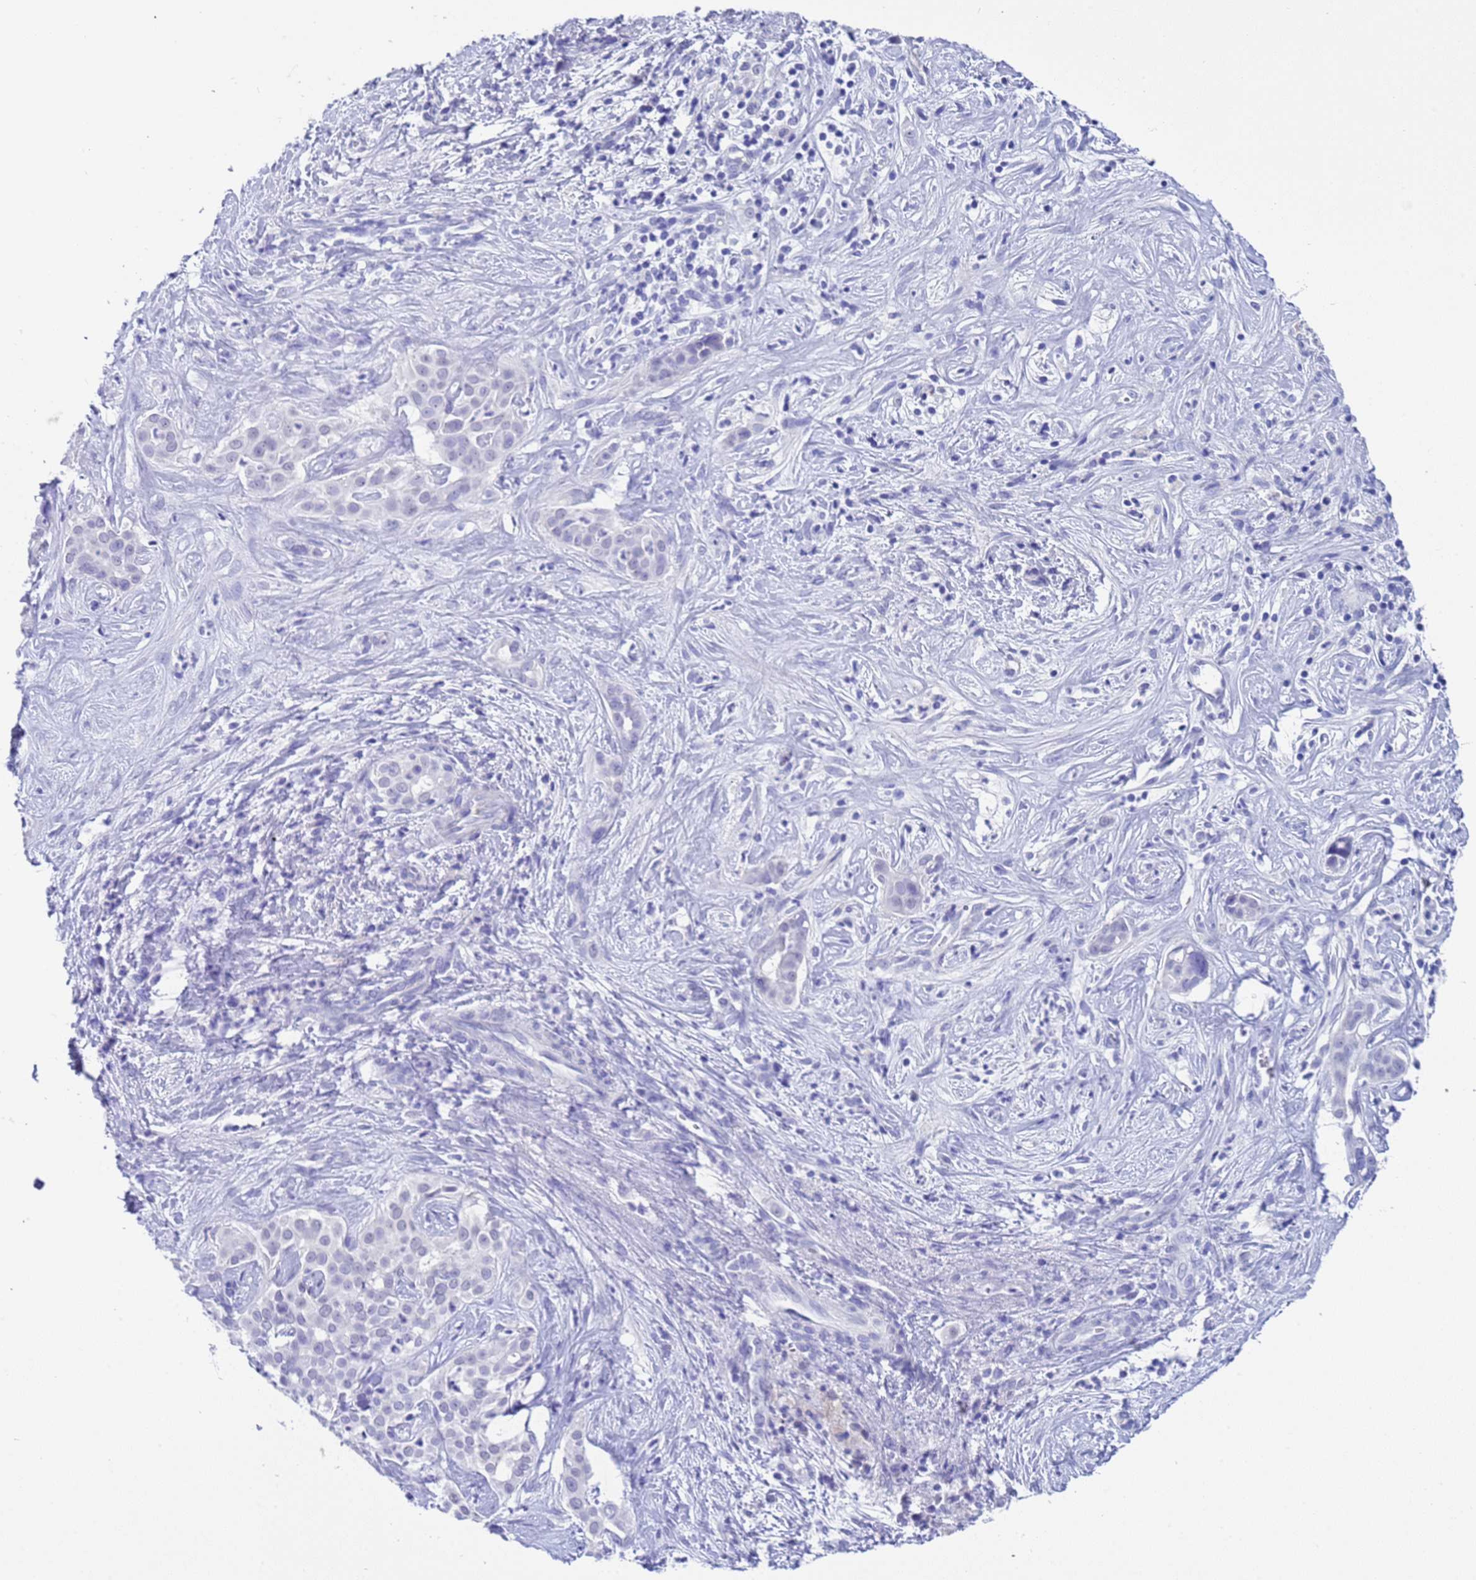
{"staining": {"intensity": "negative", "quantity": "none", "location": "none"}, "tissue": "liver cancer", "cell_type": "Tumor cells", "image_type": "cancer", "snomed": [{"axis": "morphology", "description": "Cholangiocarcinoma"}, {"axis": "topography", "description": "Liver"}], "caption": "Tumor cells show no significant protein staining in liver cancer (cholangiocarcinoma).", "gene": "CKM", "patient": {"sex": "male", "age": 67}}